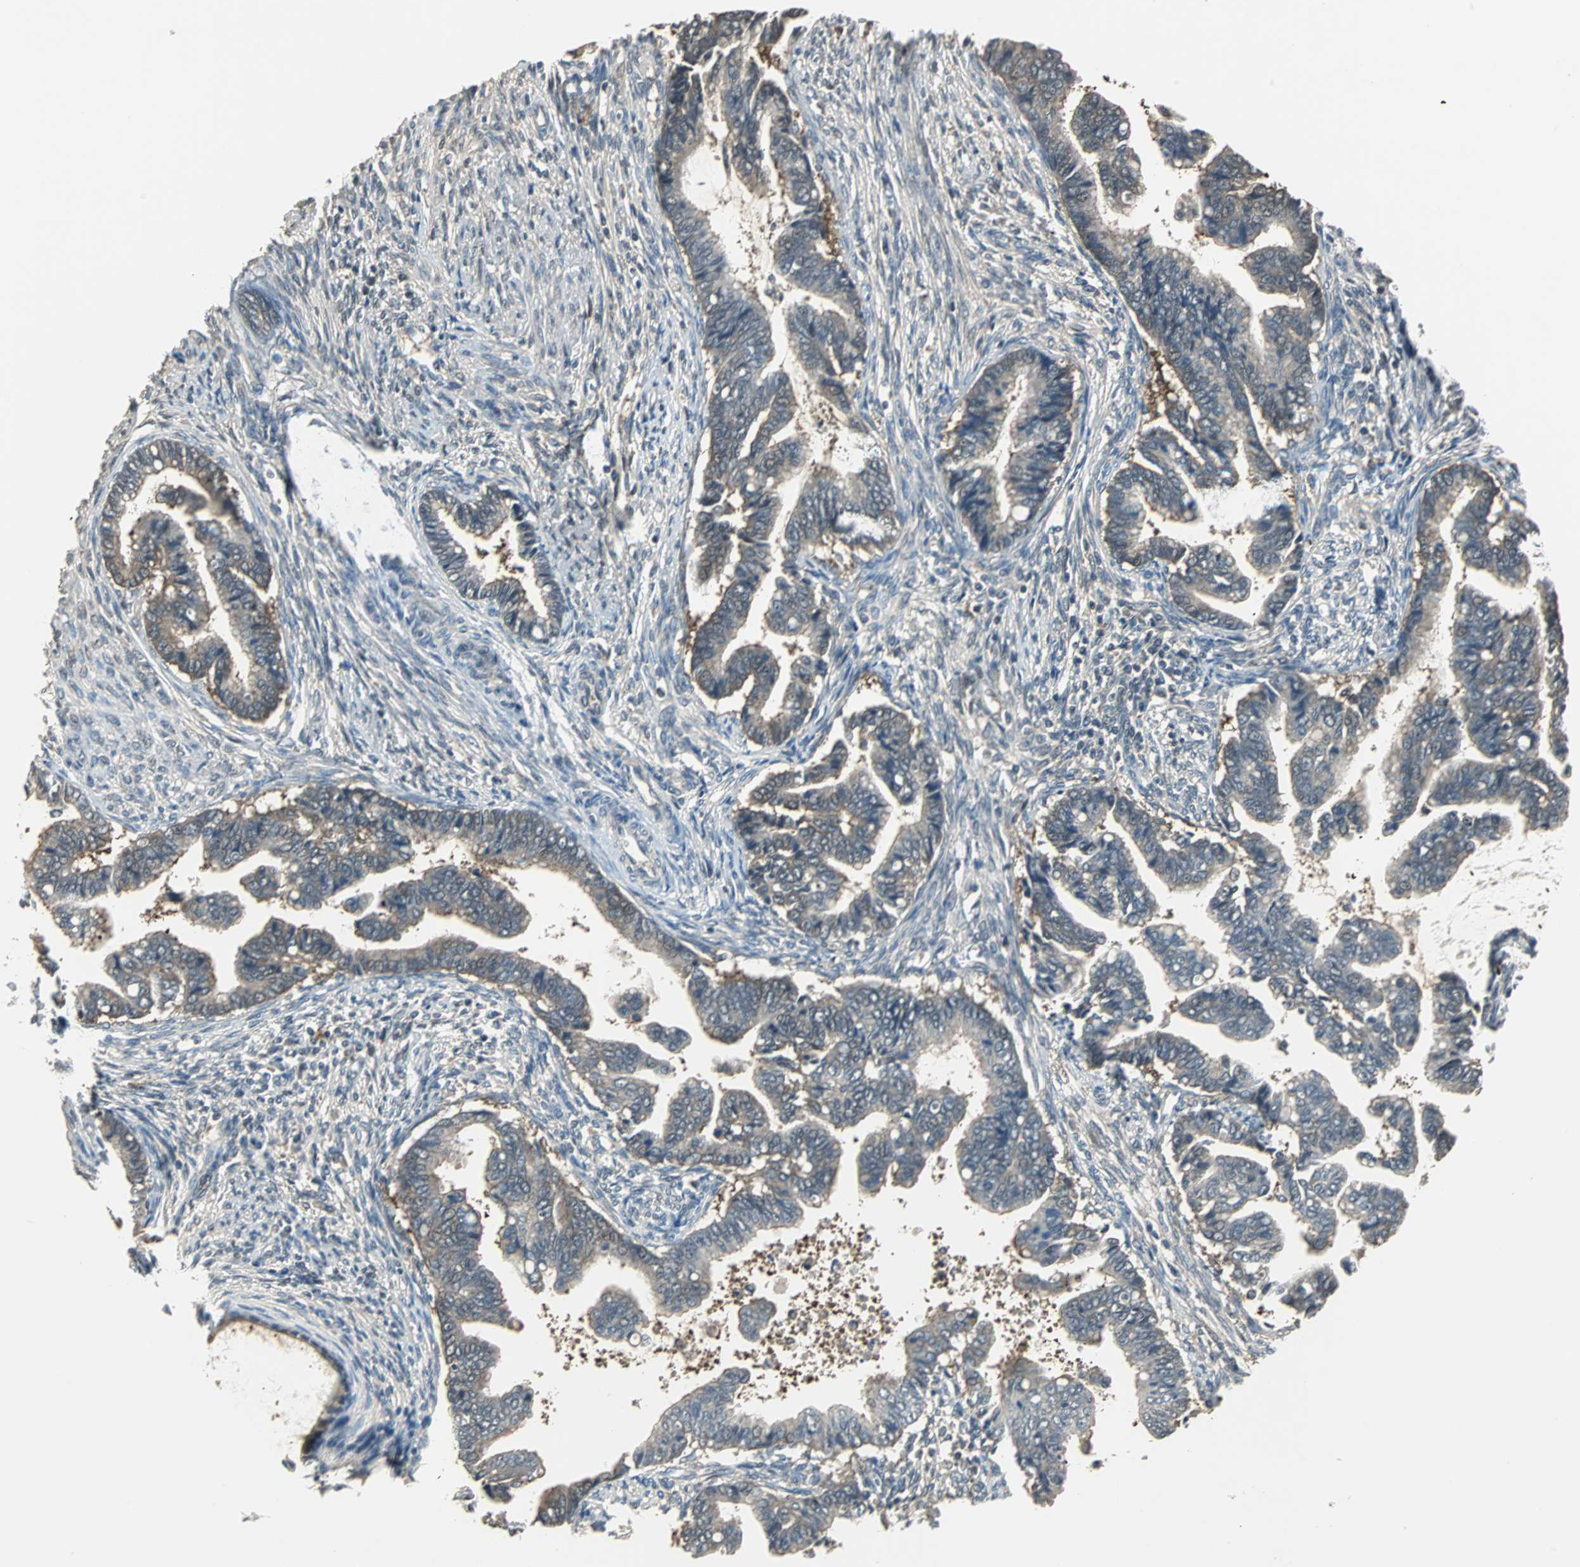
{"staining": {"intensity": "weak", "quantity": "25%-75%", "location": "cytoplasmic/membranous"}, "tissue": "cervical cancer", "cell_type": "Tumor cells", "image_type": "cancer", "snomed": [{"axis": "morphology", "description": "Adenocarcinoma, NOS"}, {"axis": "topography", "description": "Cervix"}], "caption": "Cervical cancer stained with immunohistochemistry (IHC) shows weak cytoplasmic/membranous staining in approximately 25%-75% of tumor cells. The staining is performed using DAB brown chromogen to label protein expression. The nuclei are counter-stained blue using hematoxylin.", "gene": "ABHD2", "patient": {"sex": "female", "age": 44}}